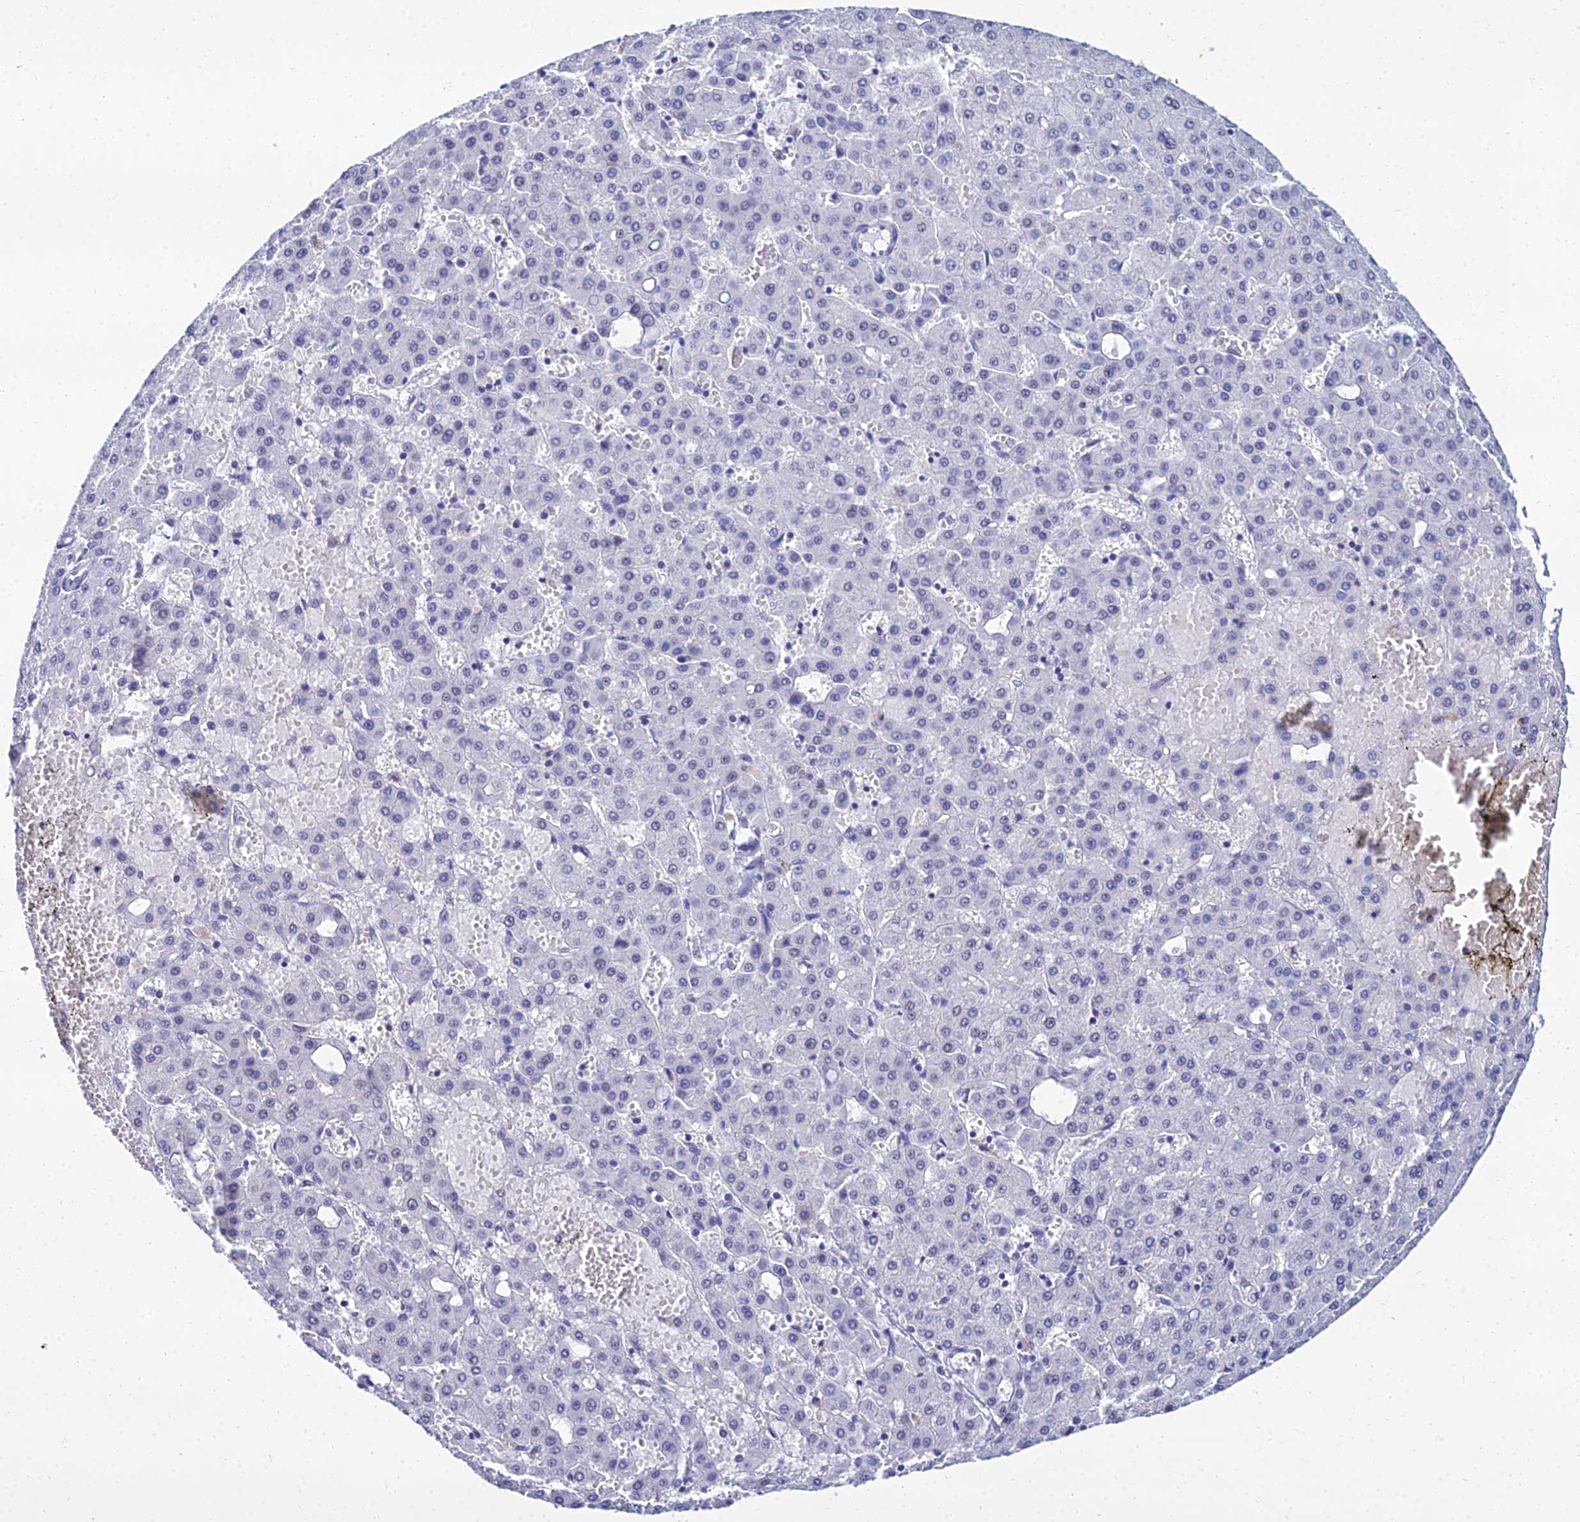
{"staining": {"intensity": "negative", "quantity": "none", "location": "none"}, "tissue": "liver cancer", "cell_type": "Tumor cells", "image_type": "cancer", "snomed": [{"axis": "morphology", "description": "Carcinoma, Hepatocellular, NOS"}, {"axis": "topography", "description": "Liver"}], "caption": "A high-resolution photomicrograph shows immunohistochemistry staining of hepatocellular carcinoma (liver), which demonstrates no significant positivity in tumor cells.", "gene": "PPP4R2", "patient": {"sex": "male", "age": 47}}